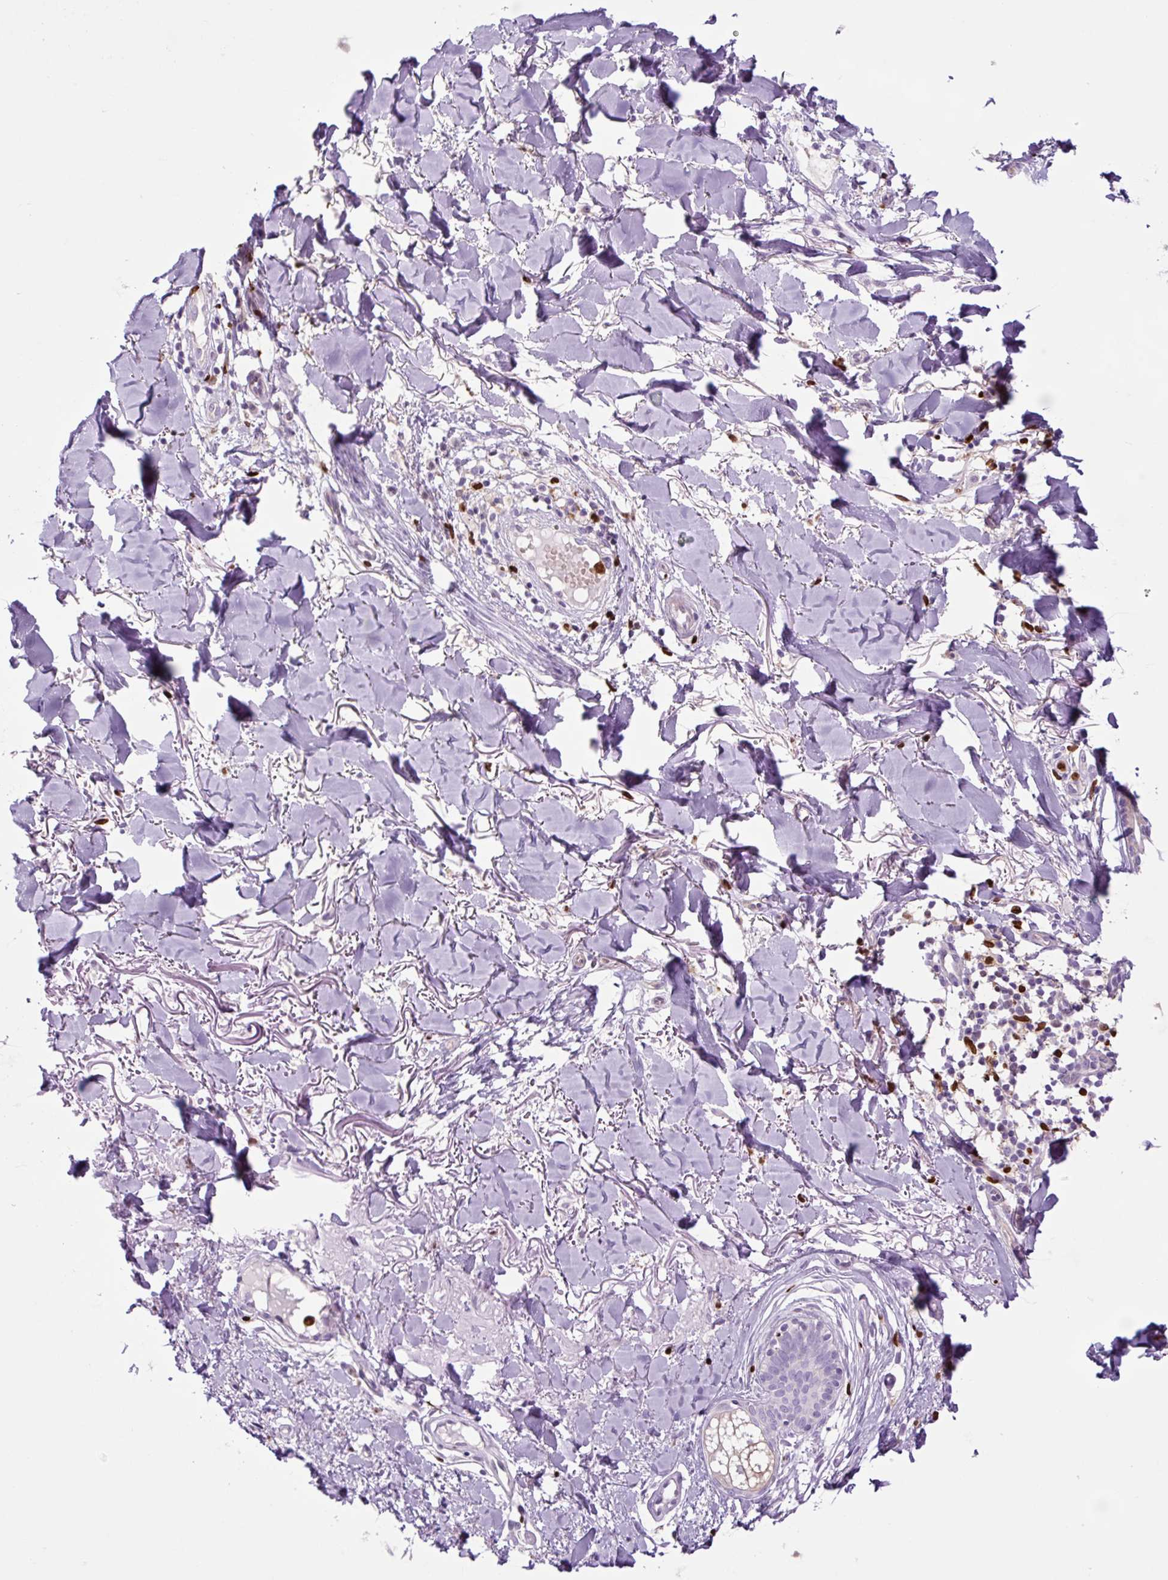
{"staining": {"intensity": "negative", "quantity": "none", "location": "none"}, "tissue": "skin cancer", "cell_type": "Tumor cells", "image_type": "cancer", "snomed": [{"axis": "morphology", "description": "Basal cell carcinoma"}, {"axis": "topography", "description": "Skin"}], "caption": "An IHC photomicrograph of skin cancer is shown. There is no staining in tumor cells of skin cancer.", "gene": "SPI1", "patient": {"sex": "male", "age": 52}}